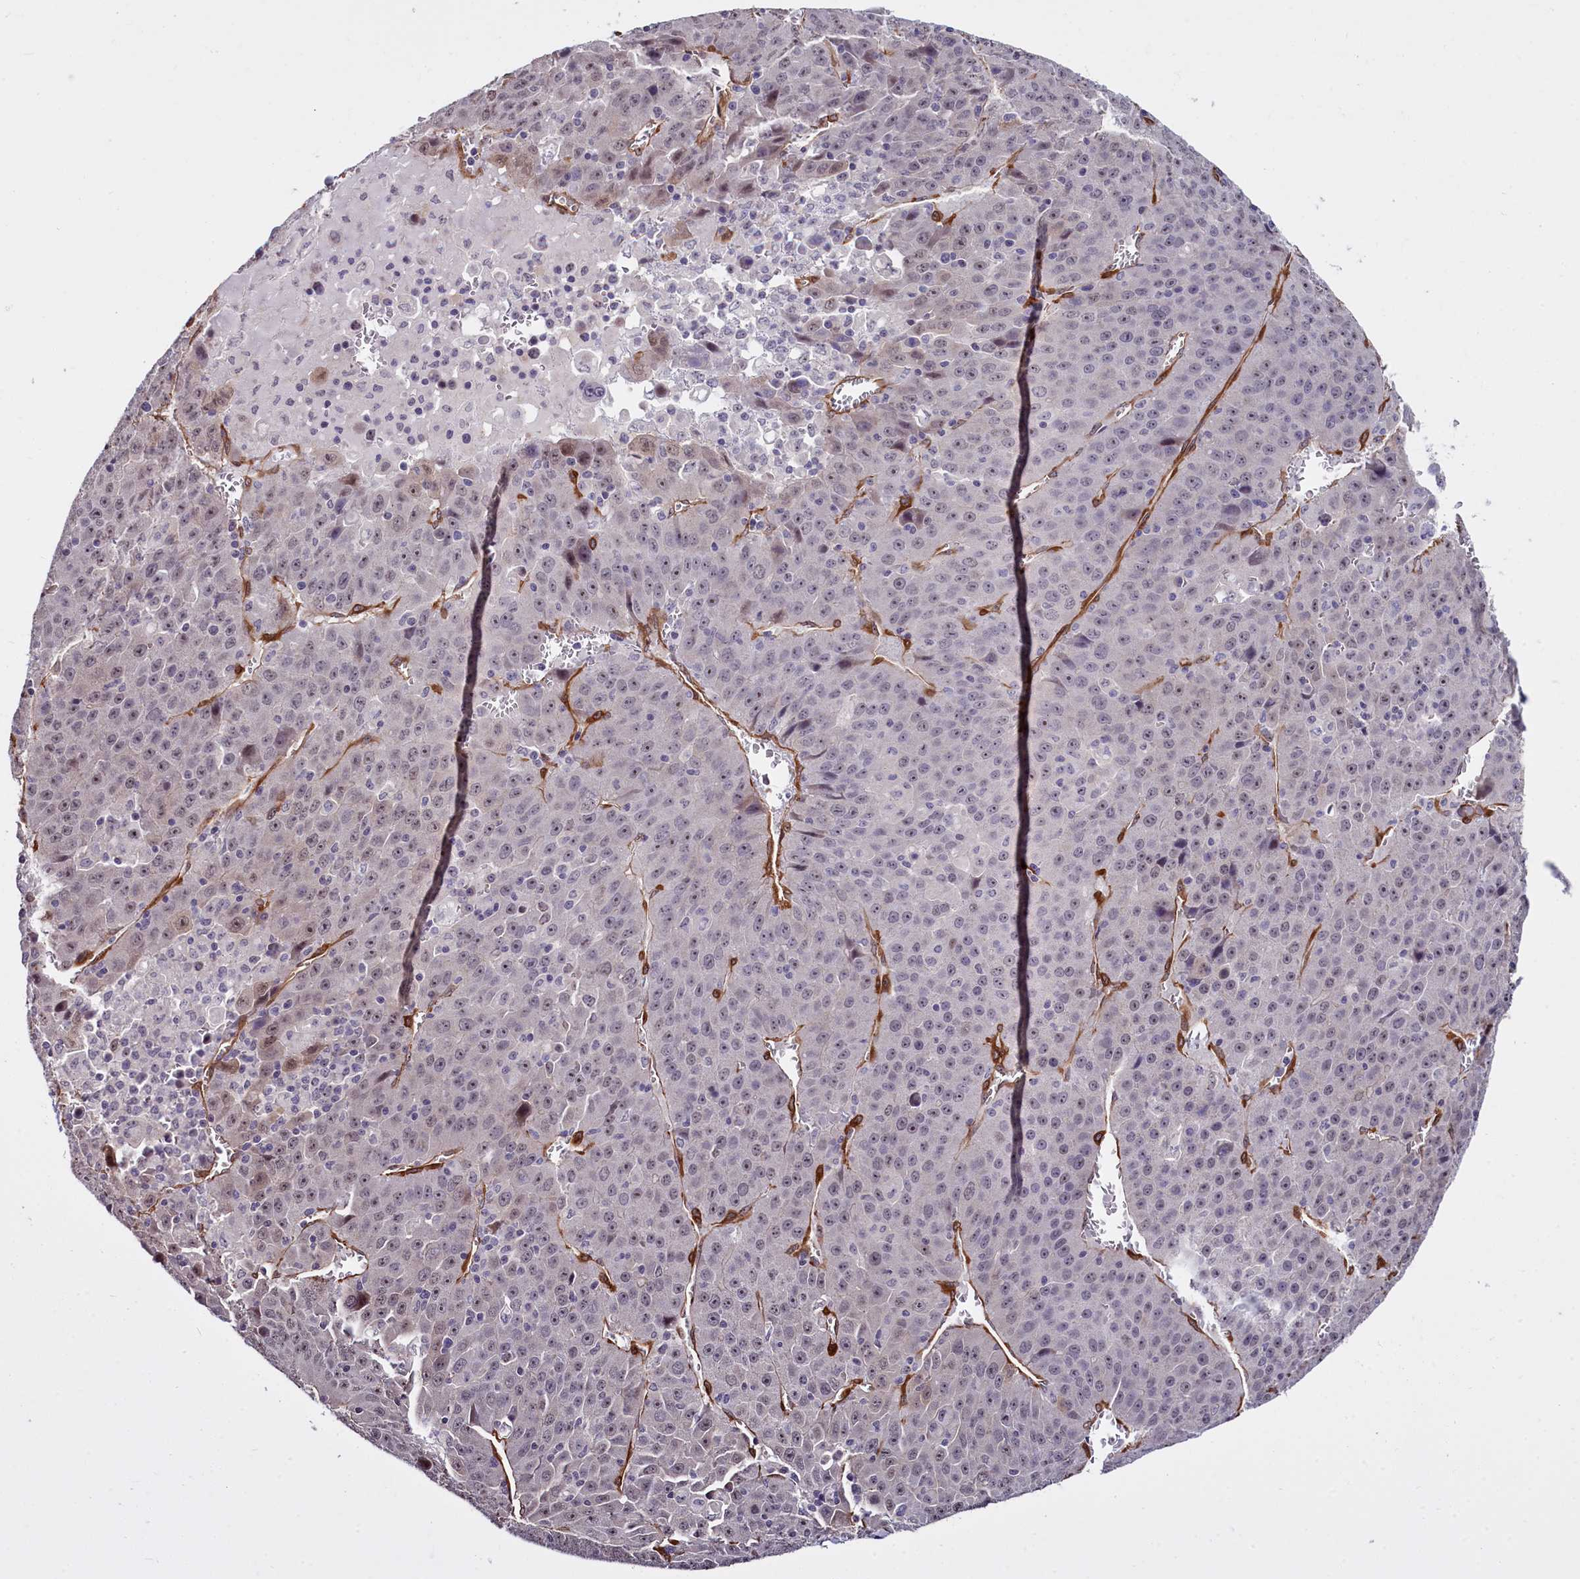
{"staining": {"intensity": "negative", "quantity": "none", "location": "none"}, "tissue": "liver cancer", "cell_type": "Tumor cells", "image_type": "cancer", "snomed": [{"axis": "morphology", "description": "Carcinoma, Hepatocellular, NOS"}, {"axis": "topography", "description": "Liver"}], "caption": "Human liver cancer stained for a protein using IHC demonstrates no positivity in tumor cells.", "gene": "BCAR1", "patient": {"sex": "female", "age": 53}}